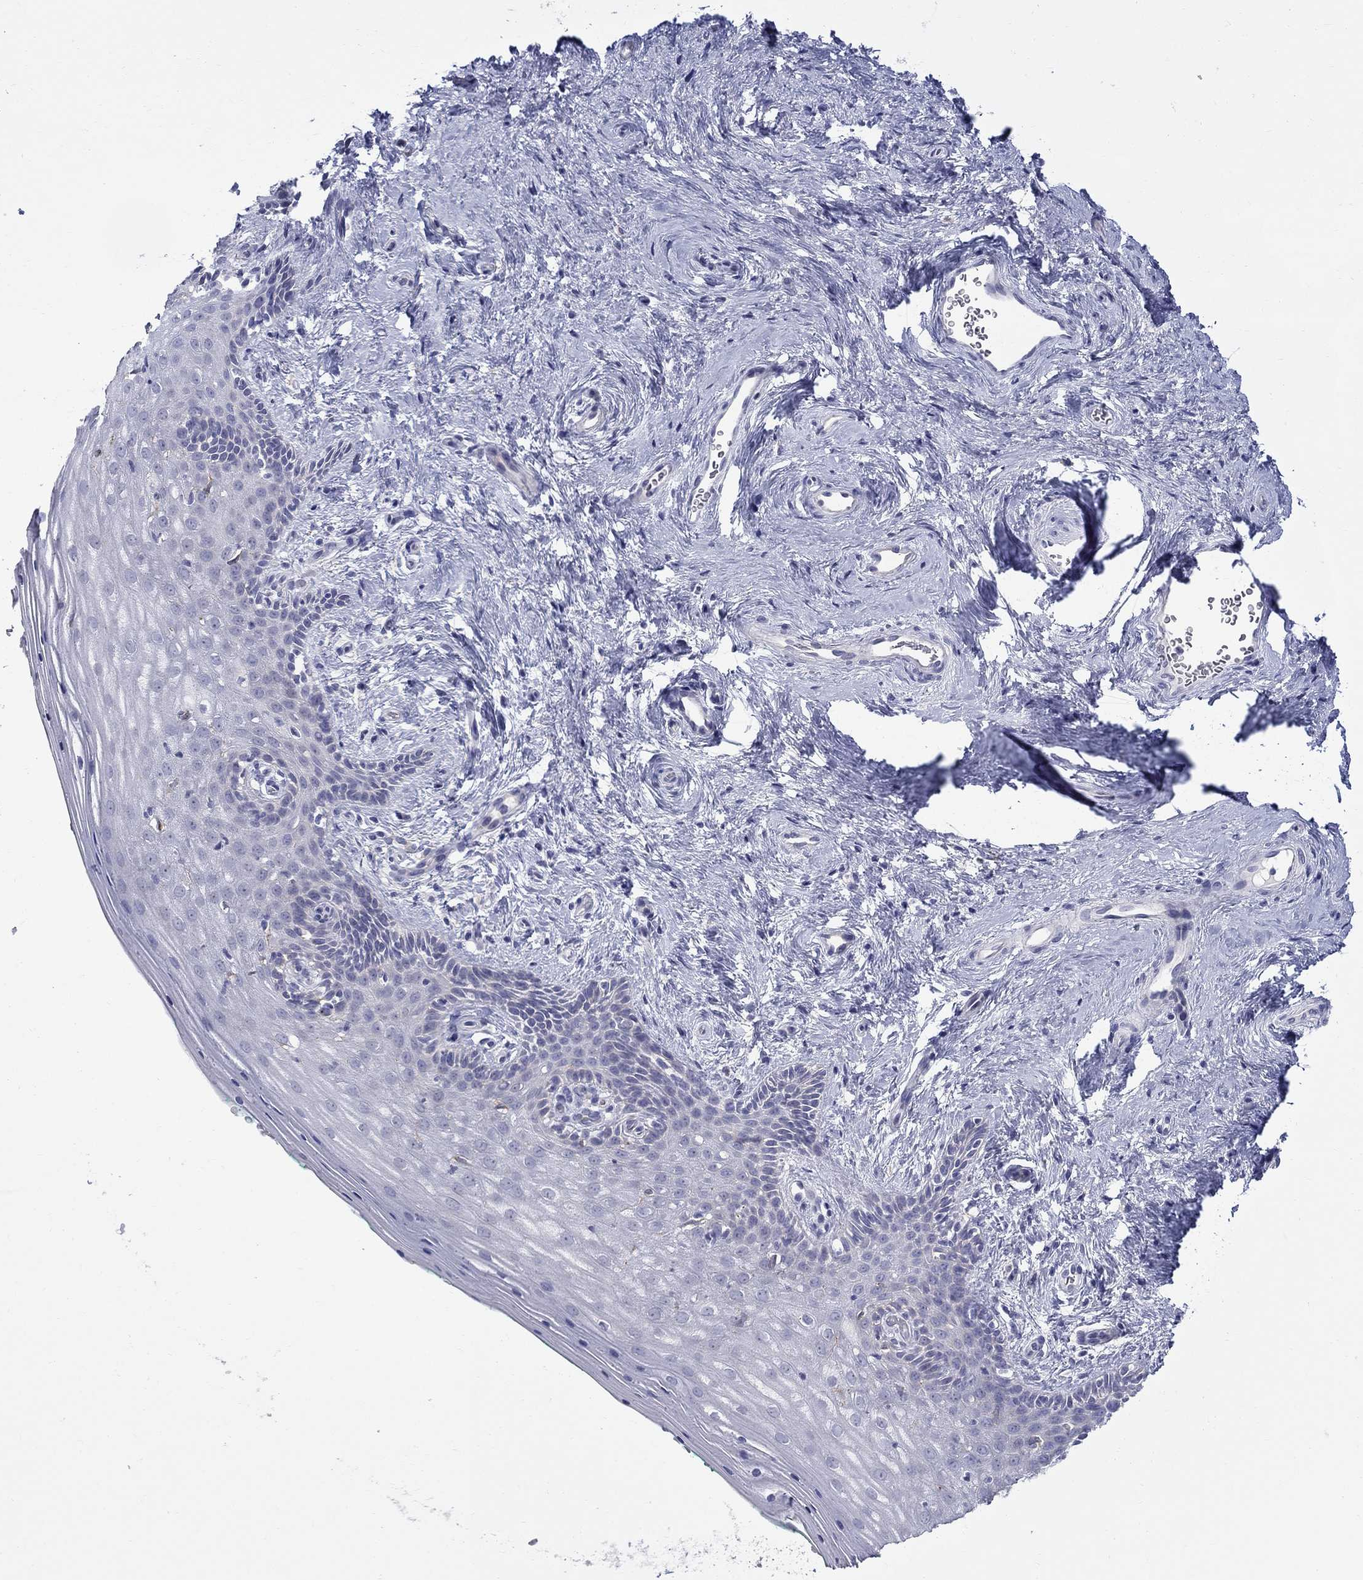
{"staining": {"intensity": "weak", "quantity": "25%-75%", "location": "nuclear"}, "tissue": "vagina", "cell_type": "Squamous epithelial cells", "image_type": "normal", "snomed": [{"axis": "morphology", "description": "Normal tissue, NOS"}, {"axis": "topography", "description": "Vagina"}], "caption": "Protein expression analysis of unremarkable vagina shows weak nuclear staining in about 25%-75% of squamous epithelial cells.", "gene": "QRFPR", "patient": {"sex": "female", "age": 45}}